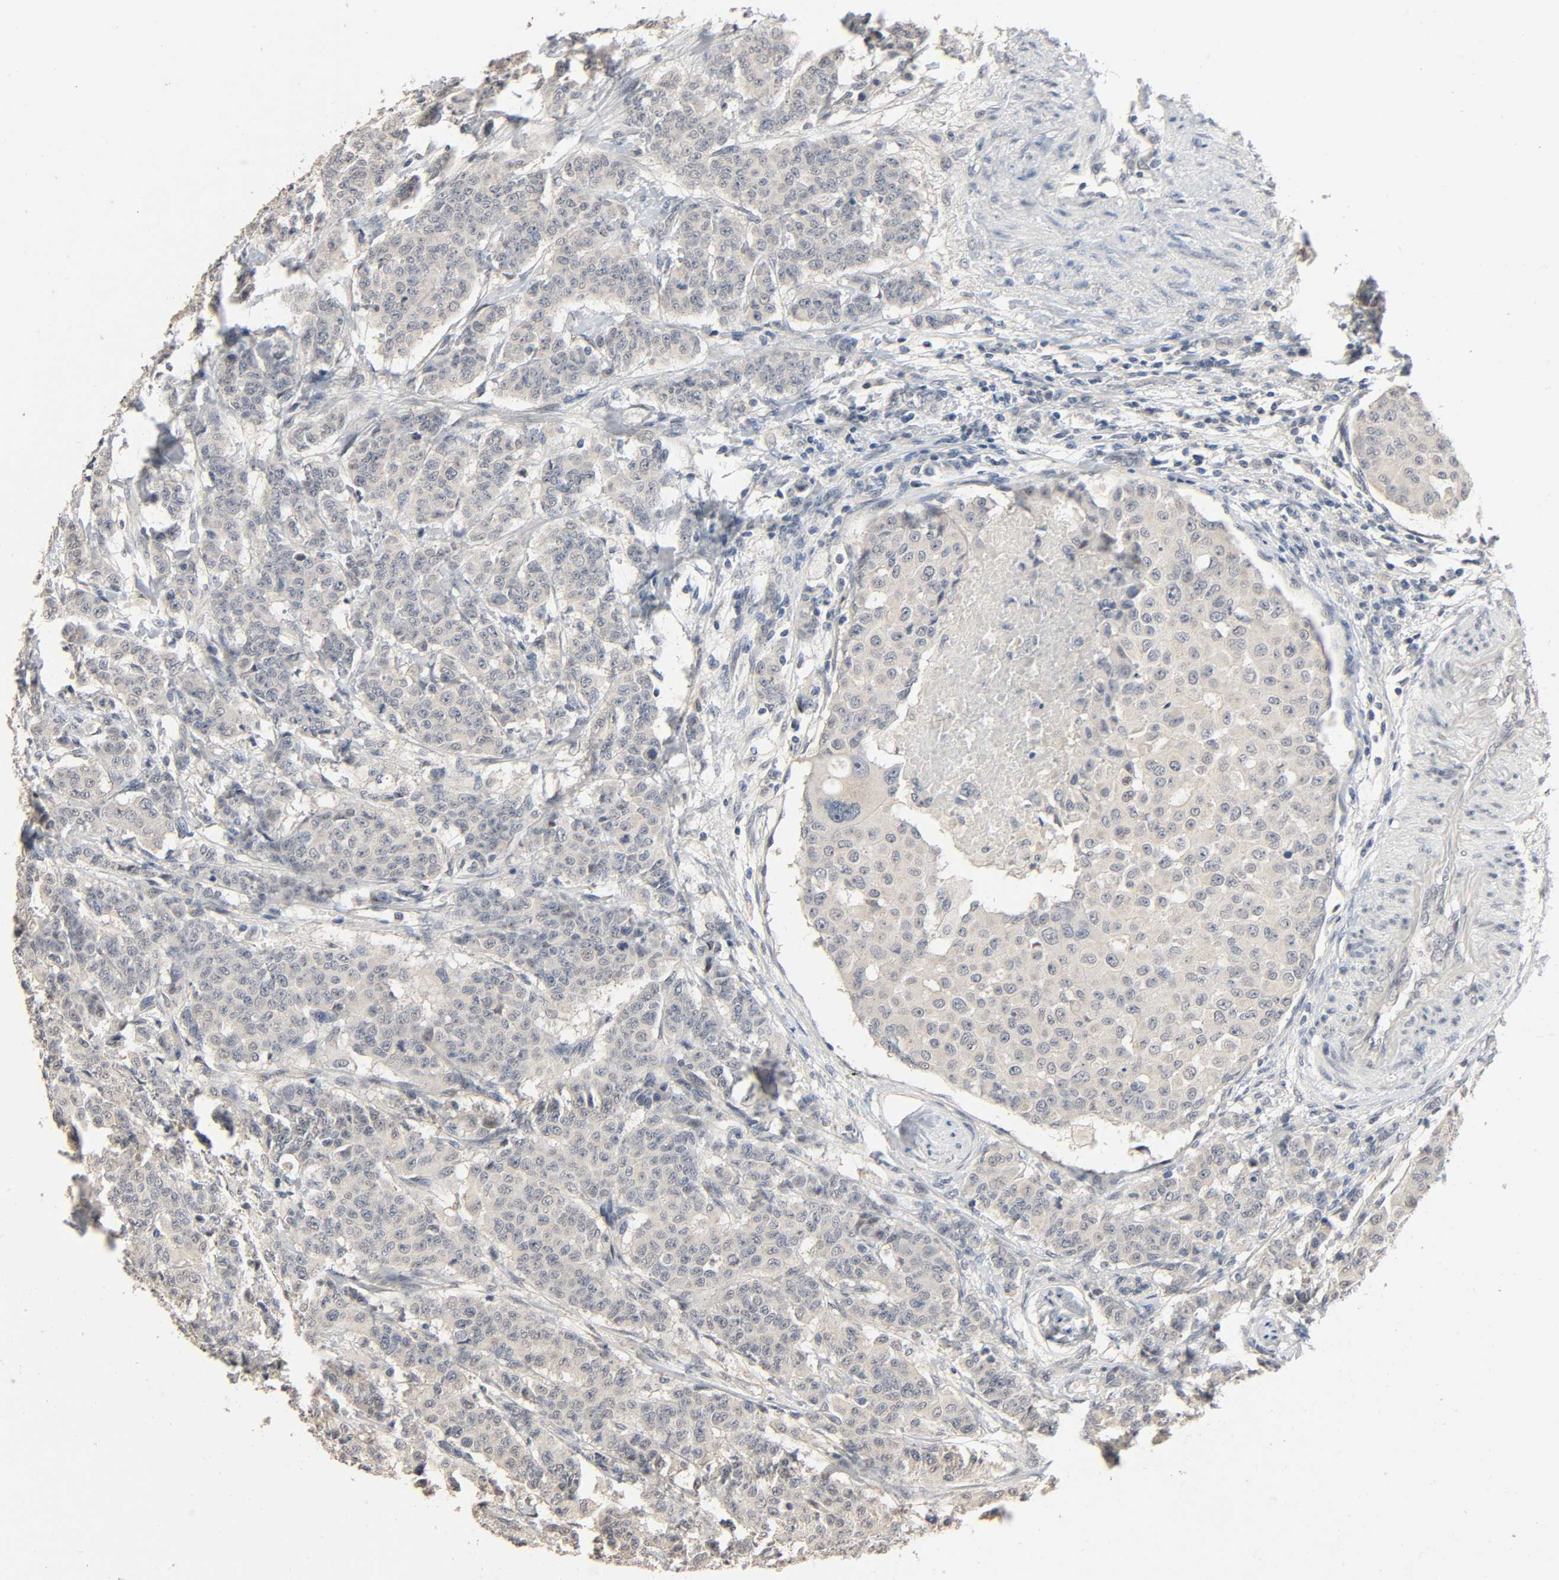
{"staining": {"intensity": "negative", "quantity": "none", "location": "none"}, "tissue": "breast cancer", "cell_type": "Tumor cells", "image_type": "cancer", "snomed": [{"axis": "morphology", "description": "Duct carcinoma"}, {"axis": "topography", "description": "Breast"}], "caption": "IHC of human breast cancer (infiltrating ductal carcinoma) shows no staining in tumor cells.", "gene": "MAGEA8", "patient": {"sex": "female", "age": 40}}